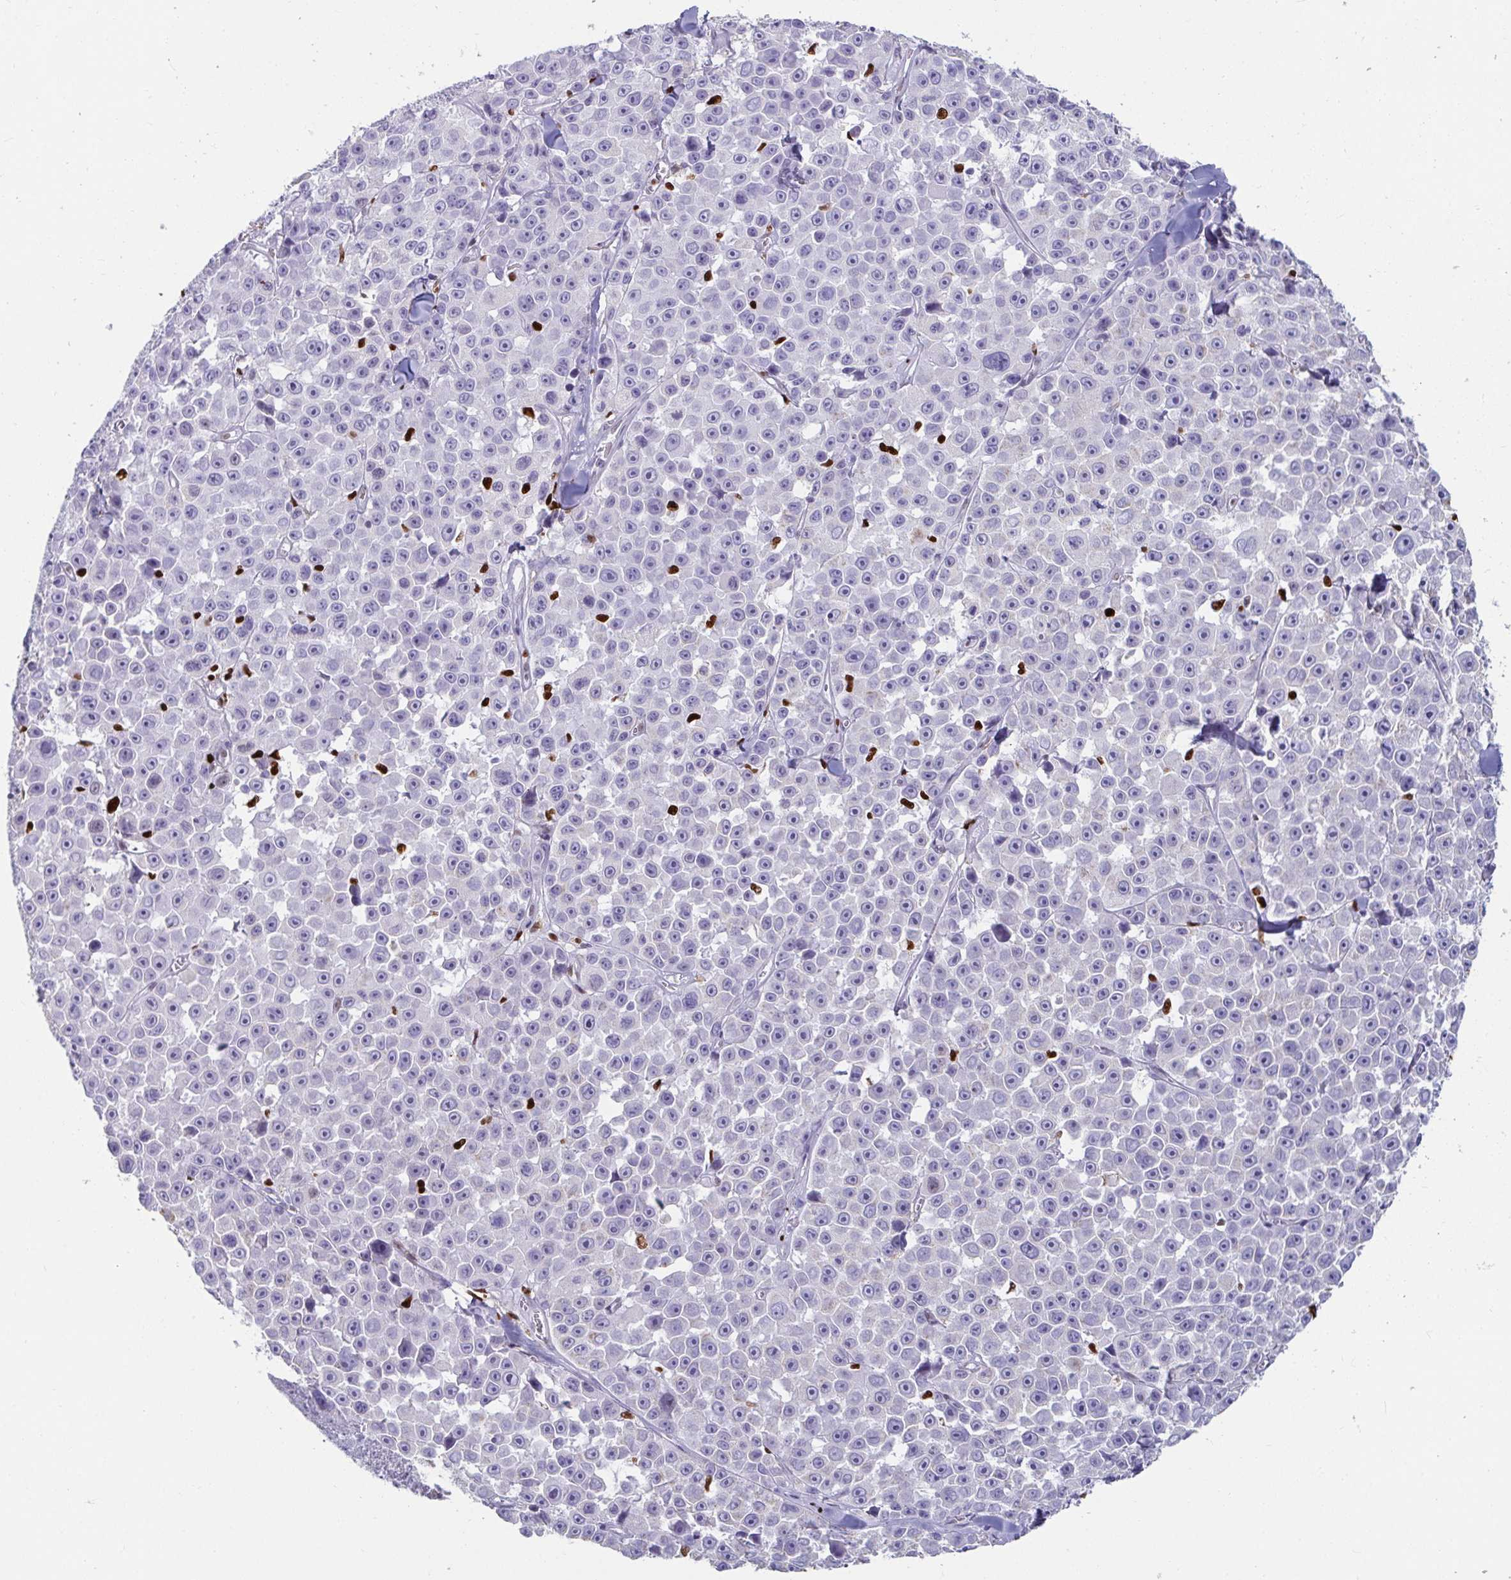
{"staining": {"intensity": "negative", "quantity": "none", "location": "none"}, "tissue": "melanoma", "cell_type": "Tumor cells", "image_type": "cancer", "snomed": [{"axis": "morphology", "description": "Malignant melanoma, NOS"}, {"axis": "topography", "description": "Skin"}], "caption": "Human melanoma stained for a protein using IHC displays no positivity in tumor cells.", "gene": "ZNF586", "patient": {"sex": "female", "age": 66}}